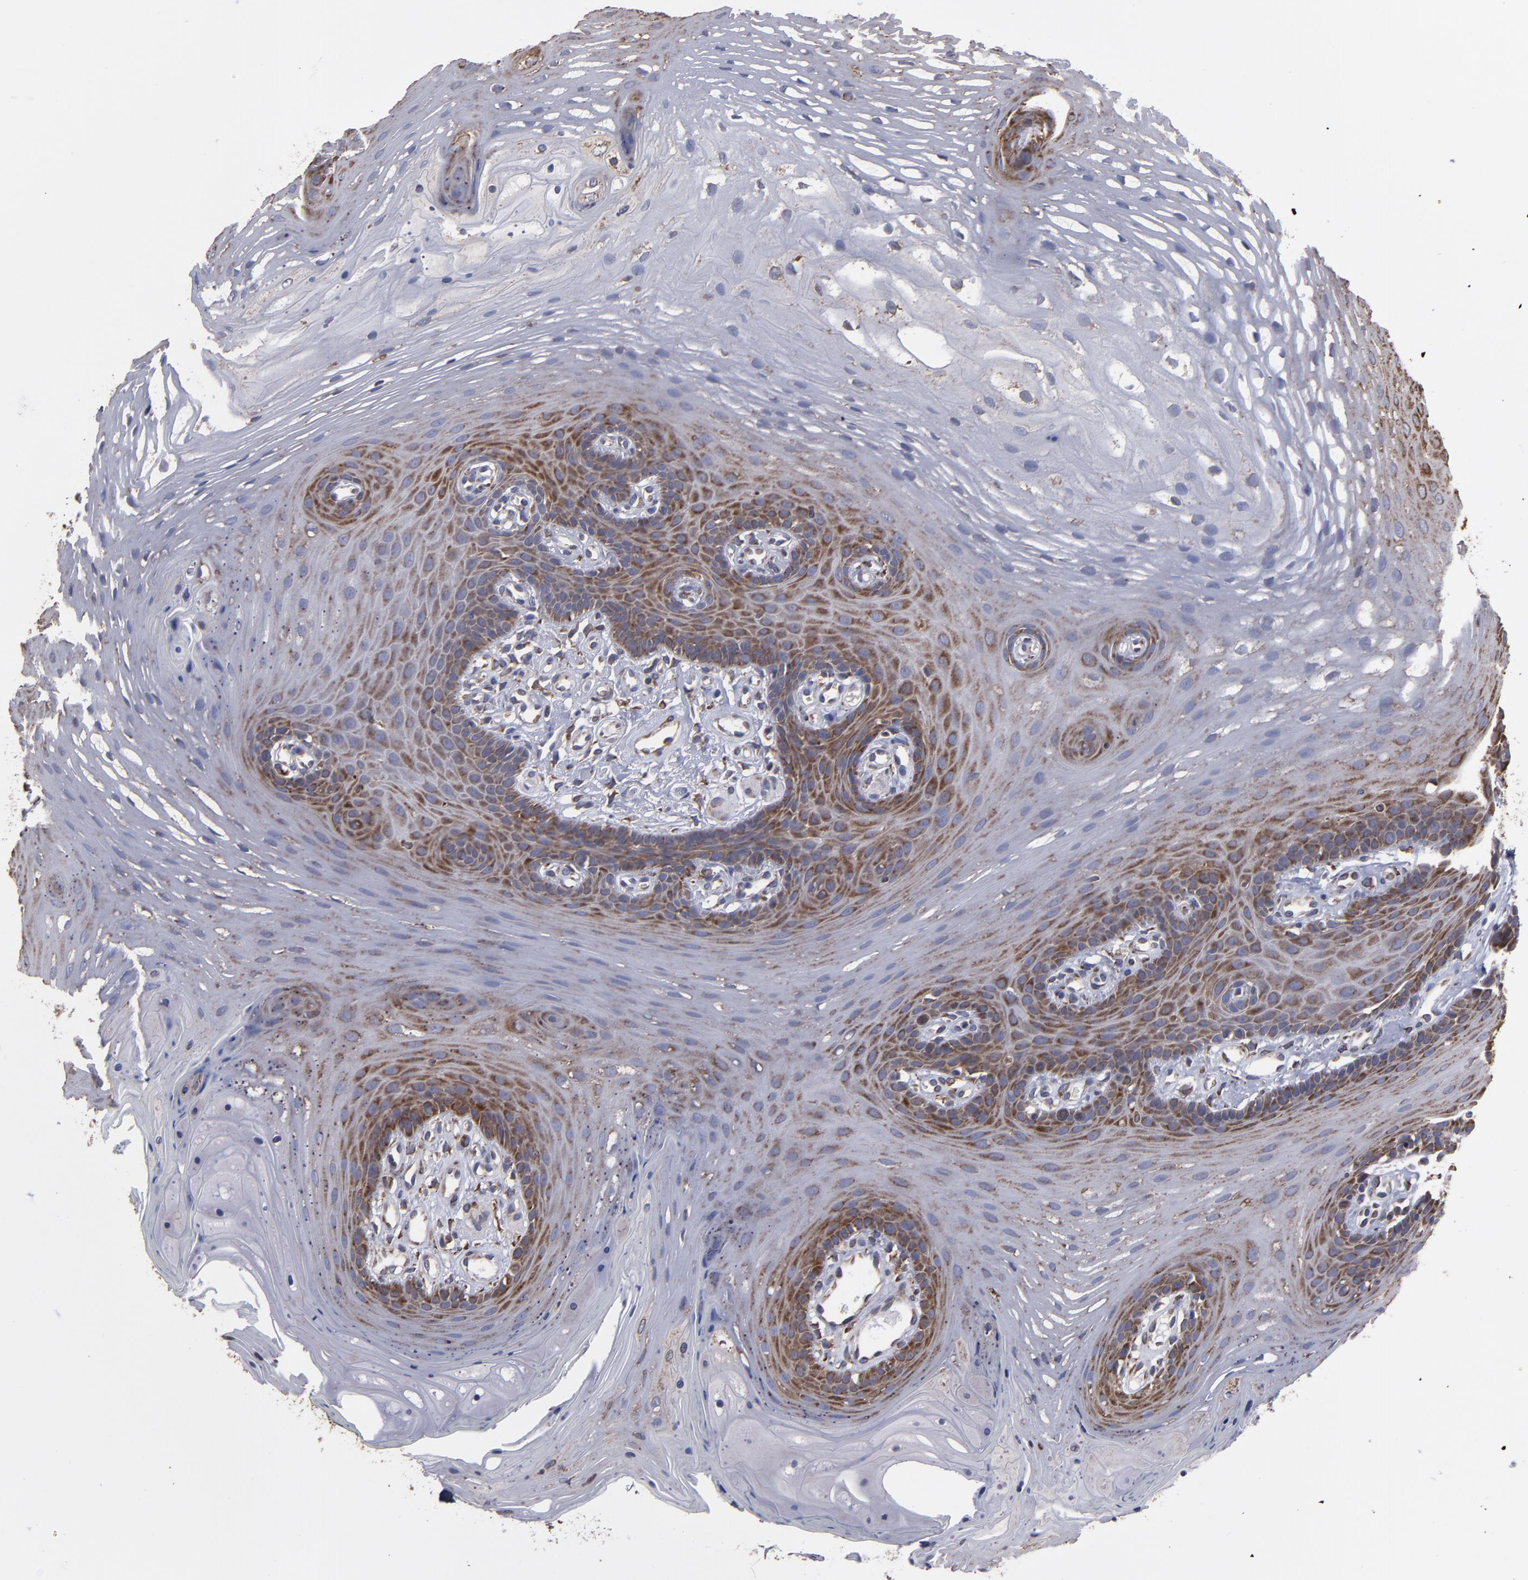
{"staining": {"intensity": "moderate", "quantity": ">75%", "location": "cytoplasmic/membranous"}, "tissue": "oral mucosa", "cell_type": "Squamous epithelial cells", "image_type": "normal", "snomed": [{"axis": "morphology", "description": "Normal tissue, NOS"}, {"axis": "topography", "description": "Oral tissue"}], "caption": "Moderate cytoplasmic/membranous protein positivity is seen in approximately >75% of squamous epithelial cells in oral mucosa.", "gene": "SND1", "patient": {"sex": "male", "age": 62}}